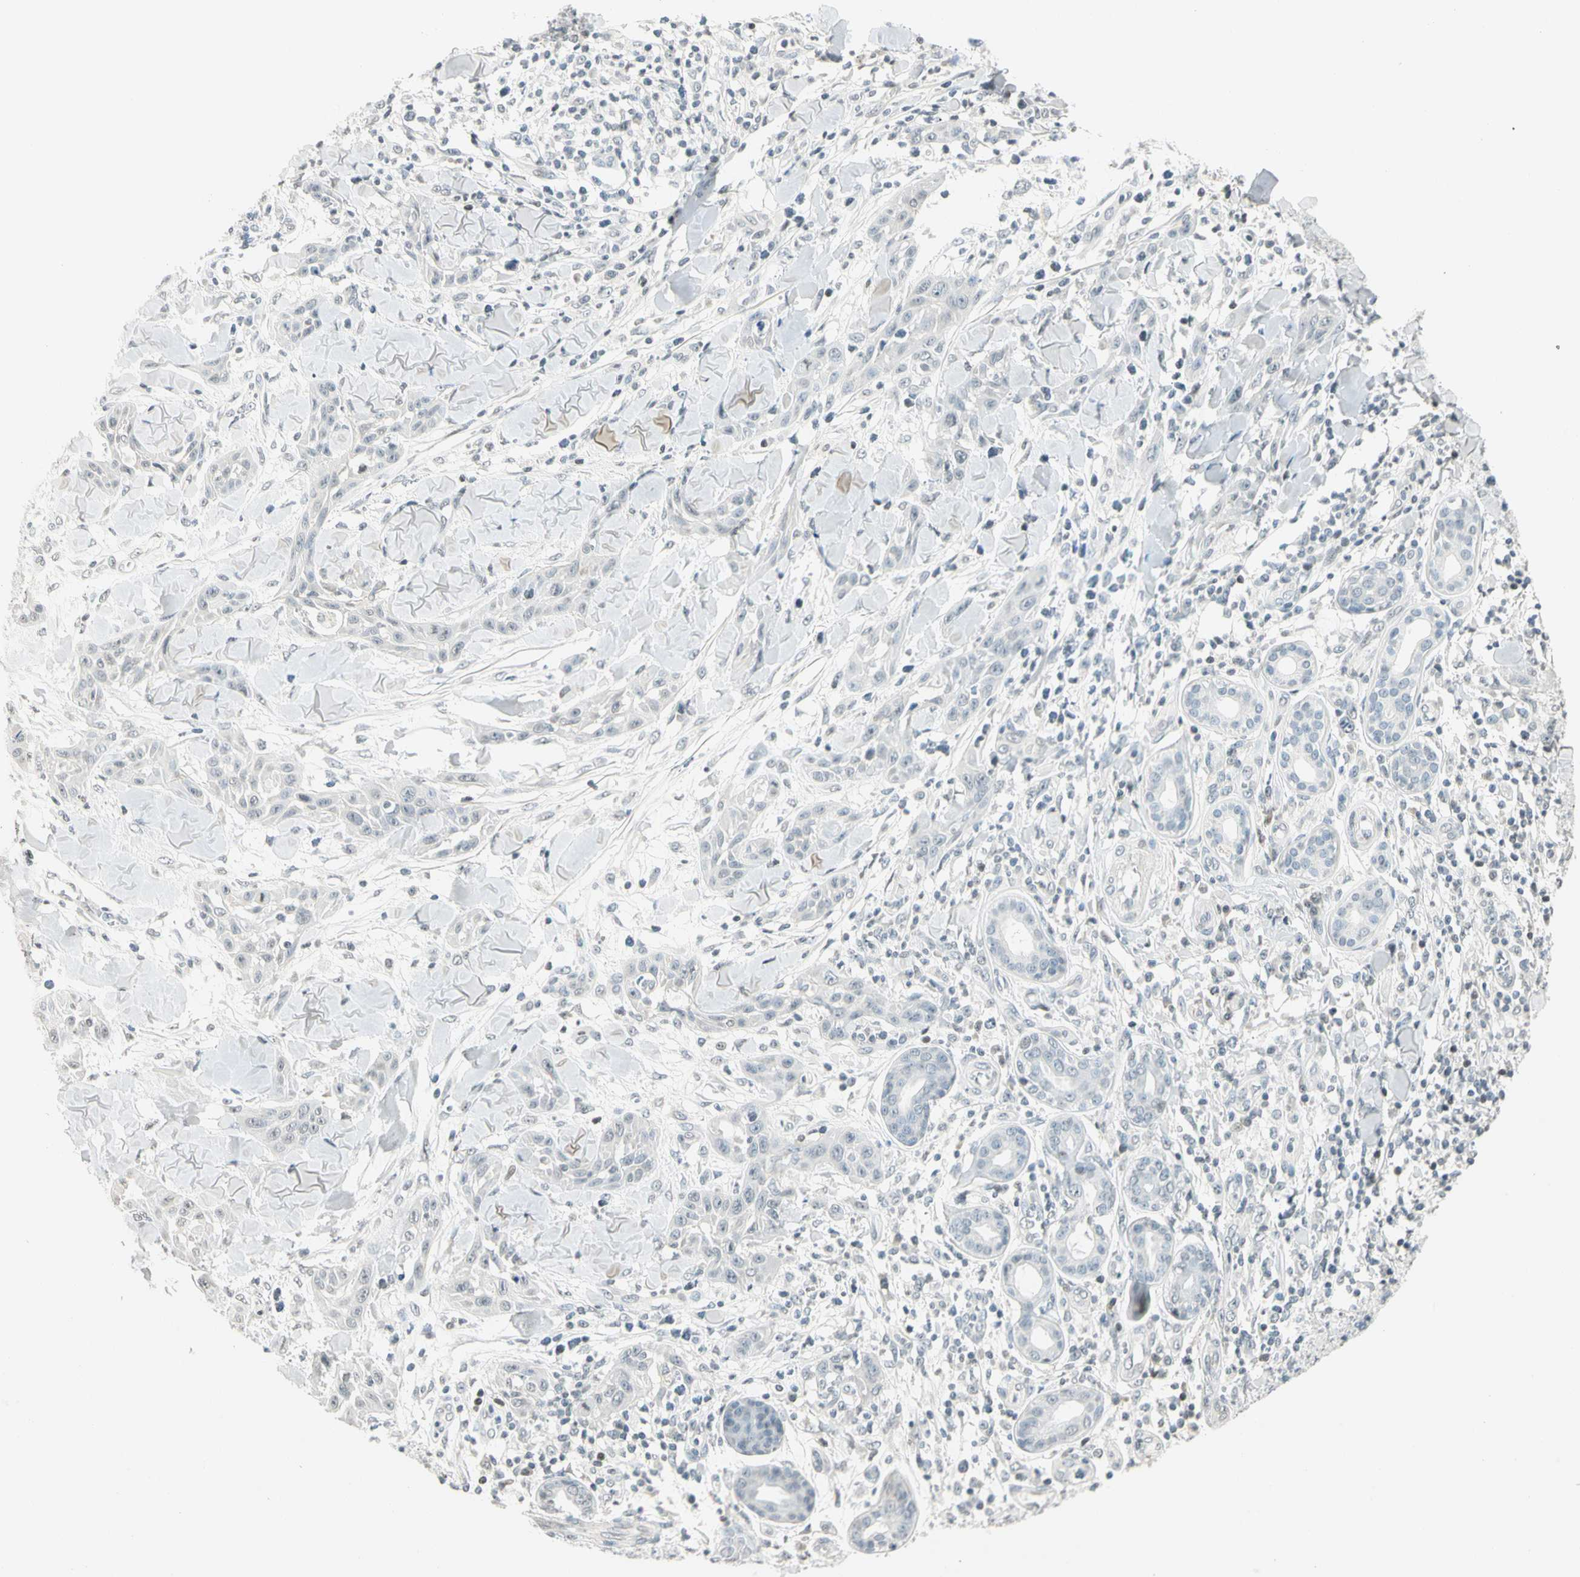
{"staining": {"intensity": "weak", "quantity": "<25%", "location": "nuclear"}, "tissue": "skin cancer", "cell_type": "Tumor cells", "image_type": "cancer", "snomed": [{"axis": "morphology", "description": "Squamous cell carcinoma, NOS"}, {"axis": "topography", "description": "Skin"}], "caption": "The histopathology image displays no significant positivity in tumor cells of skin squamous cell carcinoma.", "gene": "SMAD3", "patient": {"sex": "male", "age": 24}}